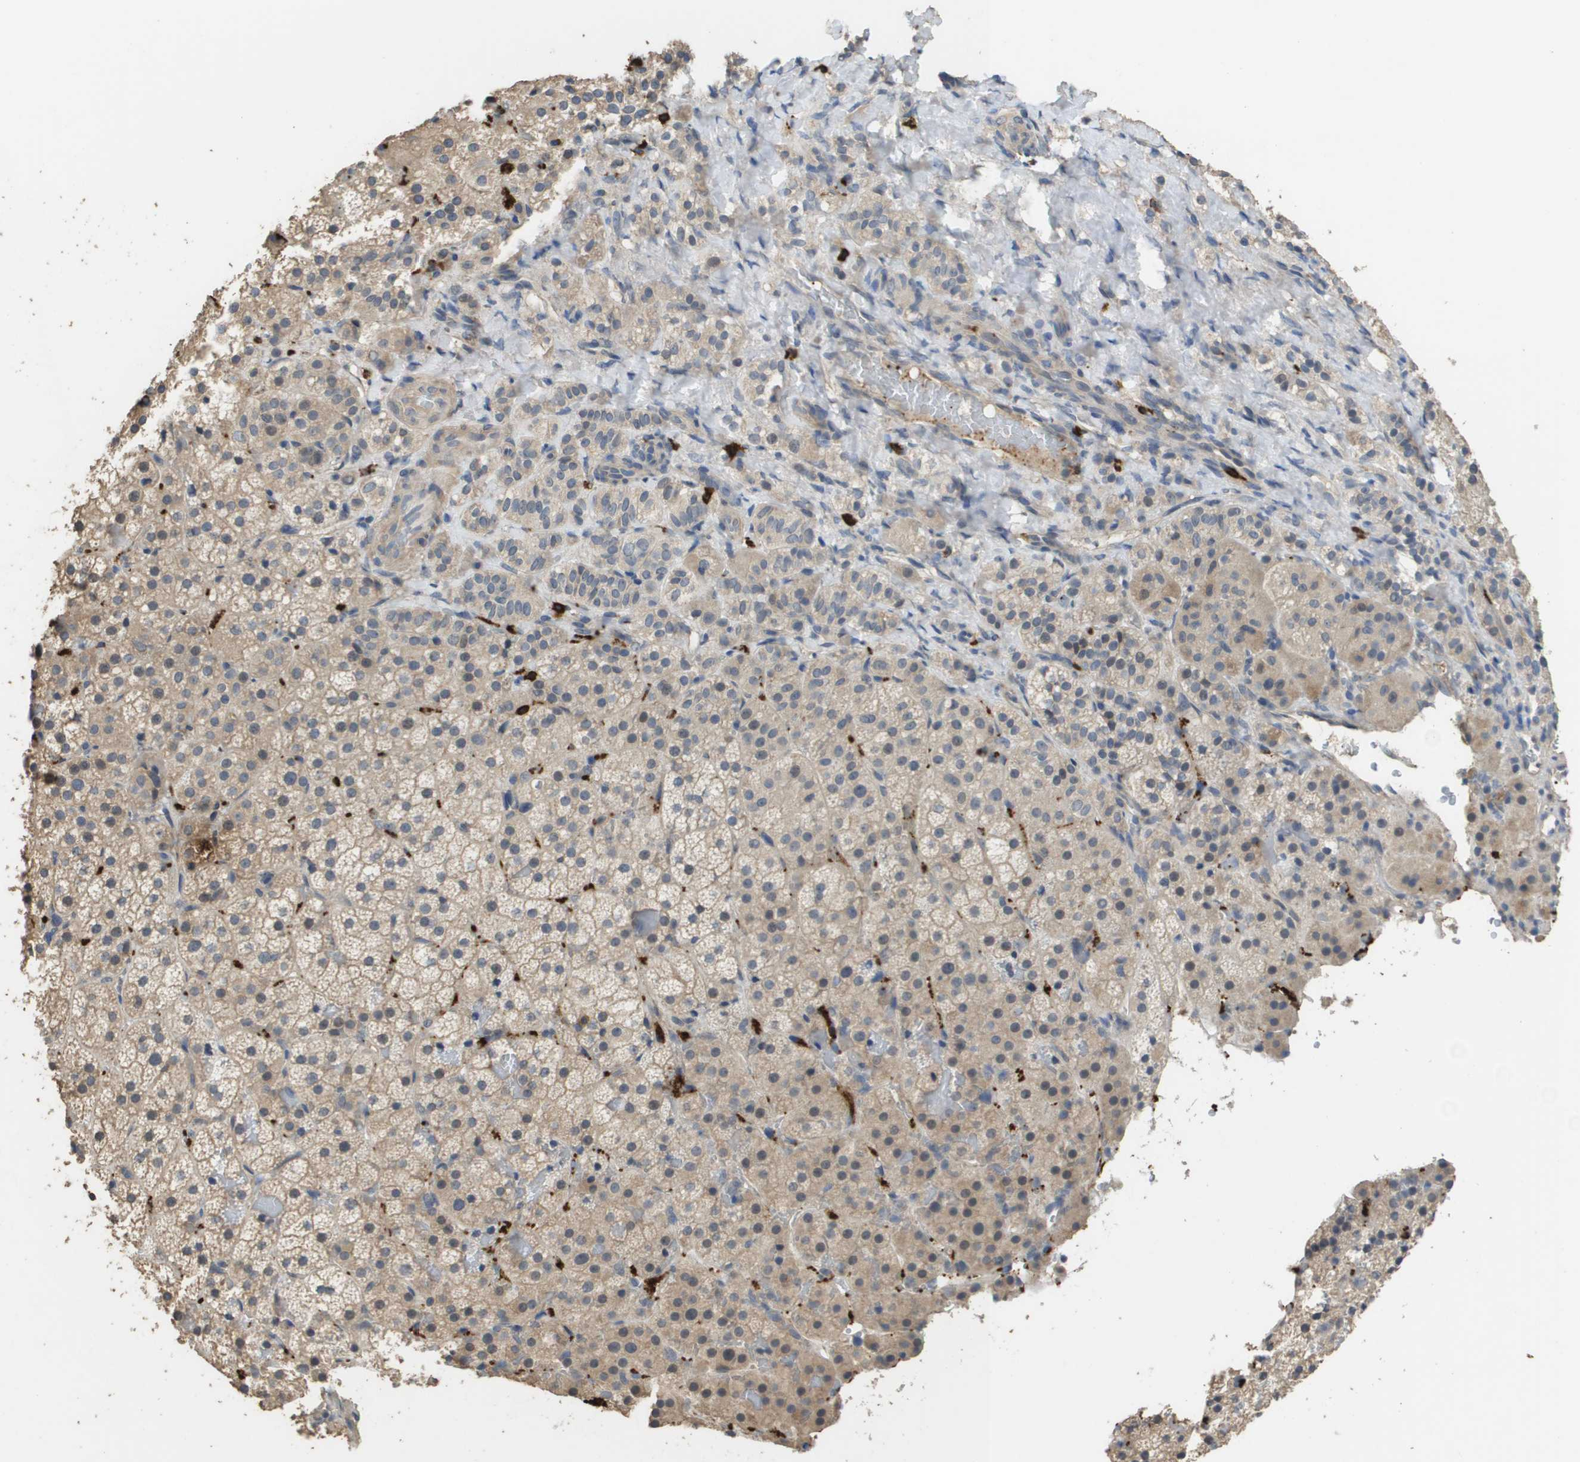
{"staining": {"intensity": "weak", "quantity": "25%-75%", "location": "cytoplasmic/membranous"}, "tissue": "adrenal gland", "cell_type": "Glandular cells", "image_type": "normal", "snomed": [{"axis": "morphology", "description": "Normal tissue, NOS"}, {"axis": "topography", "description": "Adrenal gland"}], "caption": "Immunohistochemistry (IHC) micrograph of benign human adrenal gland stained for a protein (brown), which reveals low levels of weak cytoplasmic/membranous expression in about 25%-75% of glandular cells.", "gene": "RAB27B", "patient": {"sex": "female", "age": 59}}